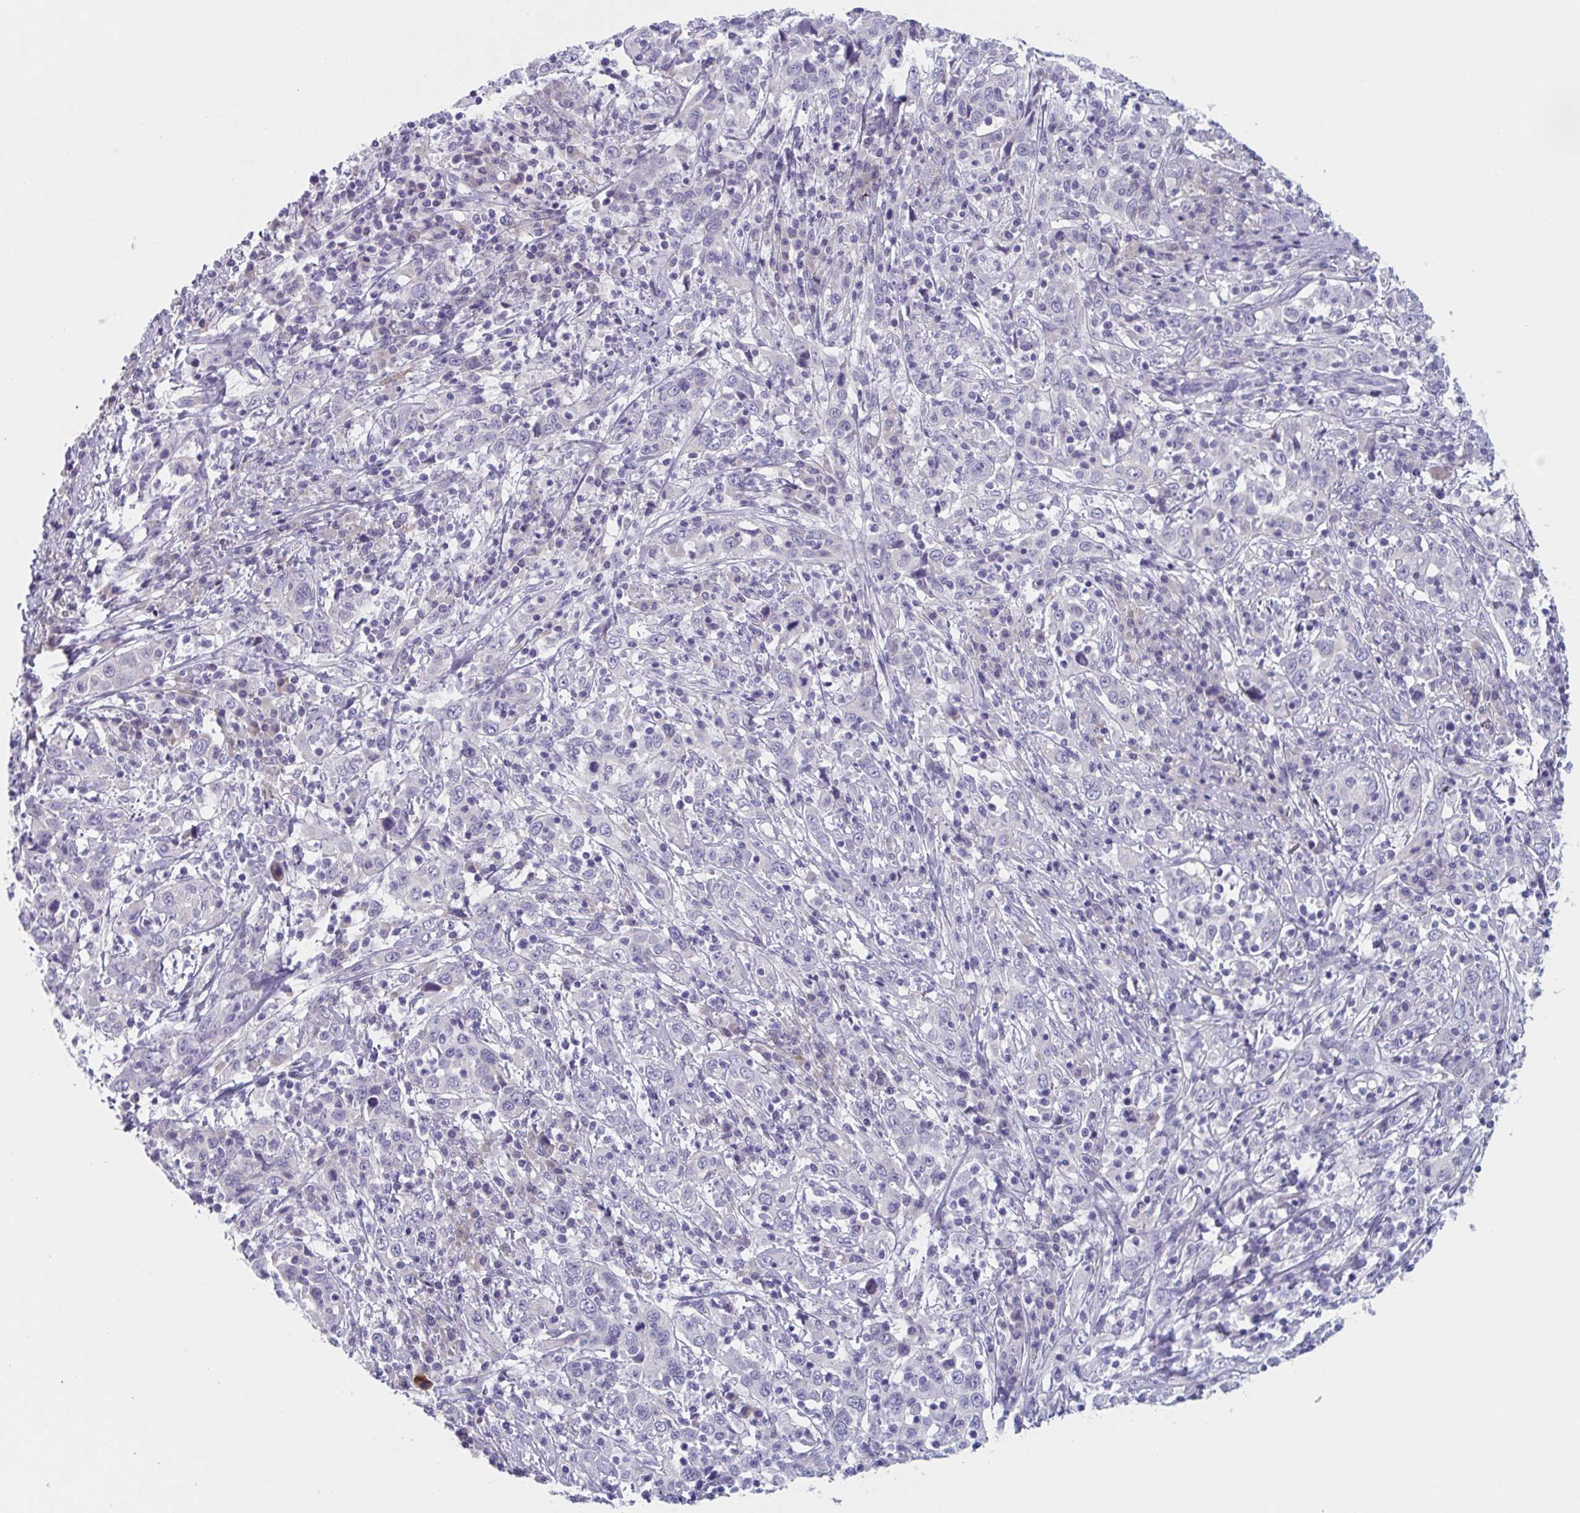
{"staining": {"intensity": "negative", "quantity": "none", "location": "none"}, "tissue": "cervical cancer", "cell_type": "Tumor cells", "image_type": "cancer", "snomed": [{"axis": "morphology", "description": "Squamous cell carcinoma, NOS"}, {"axis": "topography", "description": "Cervix"}], "caption": "Immunohistochemistry image of neoplastic tissue: cervical cancer (squamous cell carcinoma) stained with DAB reveals no significant protein expression in tumor cells. (DAB IHC visualized using brightfield microscopy, high magnification).", "gene": "HSD11B2", "patient": {"sex": "female", "age": 46}}